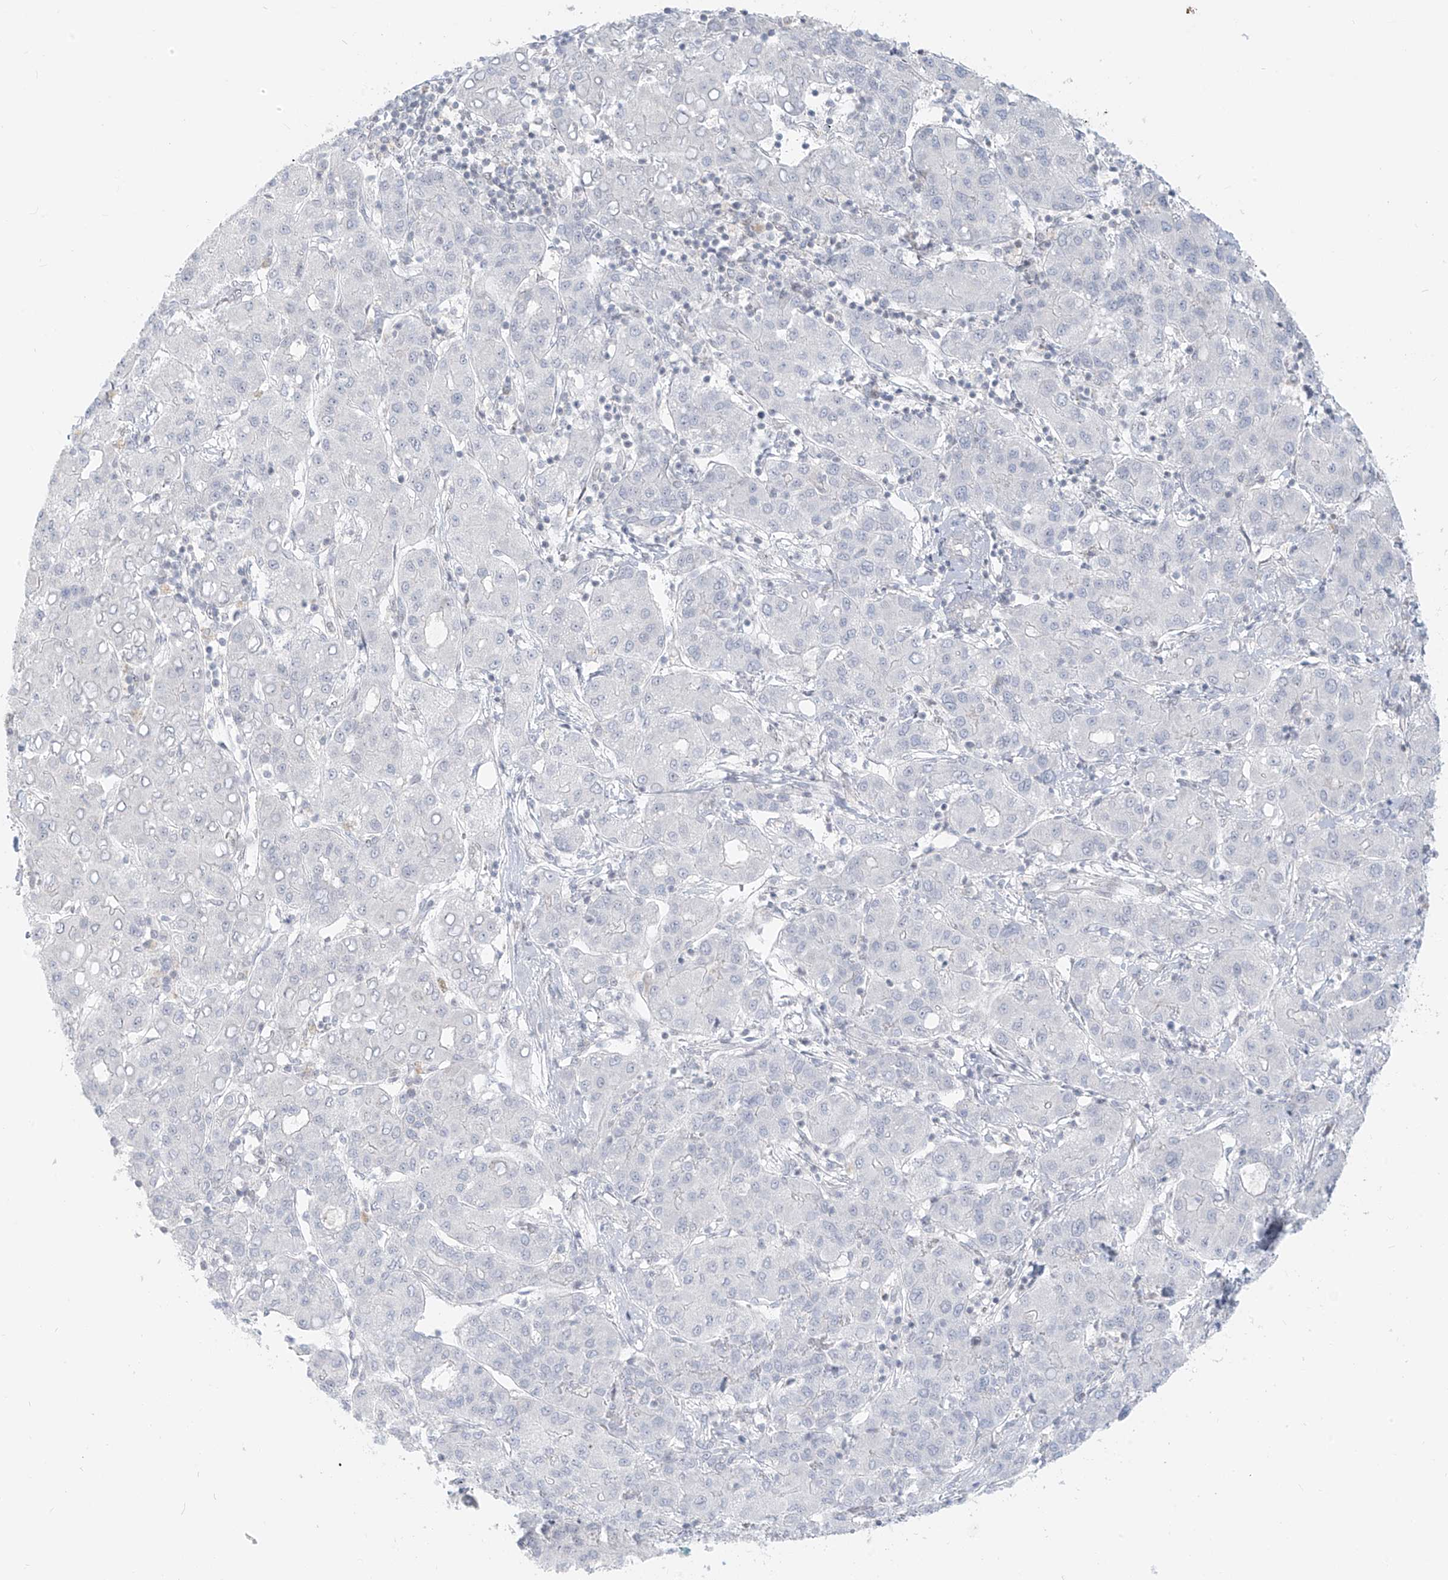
{"staining": {"intensity": "negative", "quantity": "none", "location": "none"}, "tissue": "liver cancer", "cell_type": "Tumor cells", "image_type": "cancer", "snomed": [{"axis": "morphology", "description": "Carcinoma, Hepatocellular, NOS"}, {"axis": "topography", "description": "Liver"}], "caption": "Hepatocellular carcinoma (liver) was stained to show a protein in brown. There is no significant expression in tumor cells.", "gene": "OSBPL7", "patient": {"sex": "male", "age": 65}}